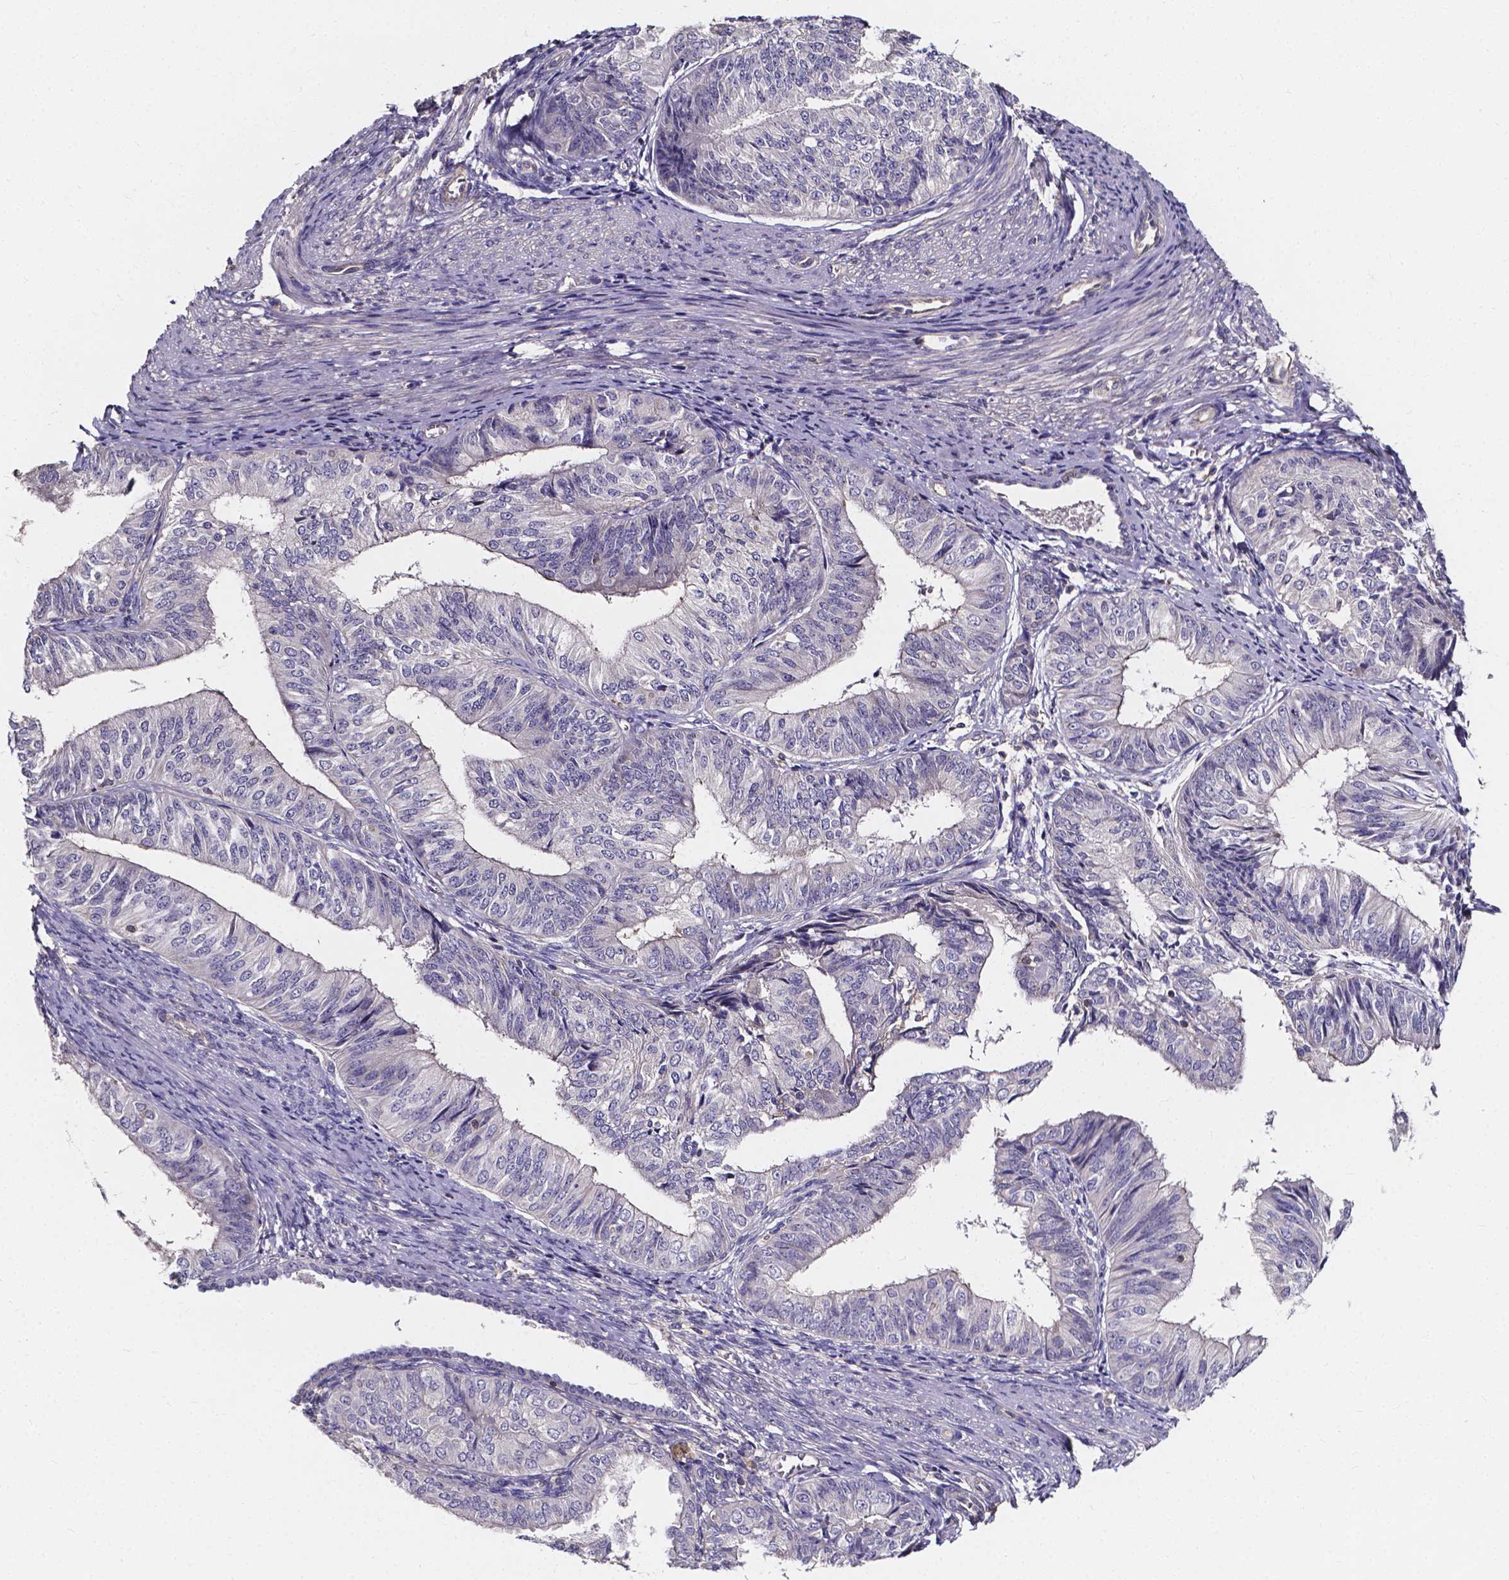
{"staining": {"intensity": "negative", "quantity": "none", "location": "none"}, "tissue": "endometrial cancer", "cell_type": "Tumor cells", "image_type": "cancer", "snomed": [{"axis": "morphology", "description": "Adenocarcinoma, NOS"}, {"axis": "topography", "description": "Endometrium"}], "caption": "Image shows no significant protein positivity in tumor cells of endometrial cancer. (DAB immunohistochemistry visualized using brightfield microscopy, high magnification).", "gene": "THEMIS", "patient": {"sex": "female", "age": 58}}